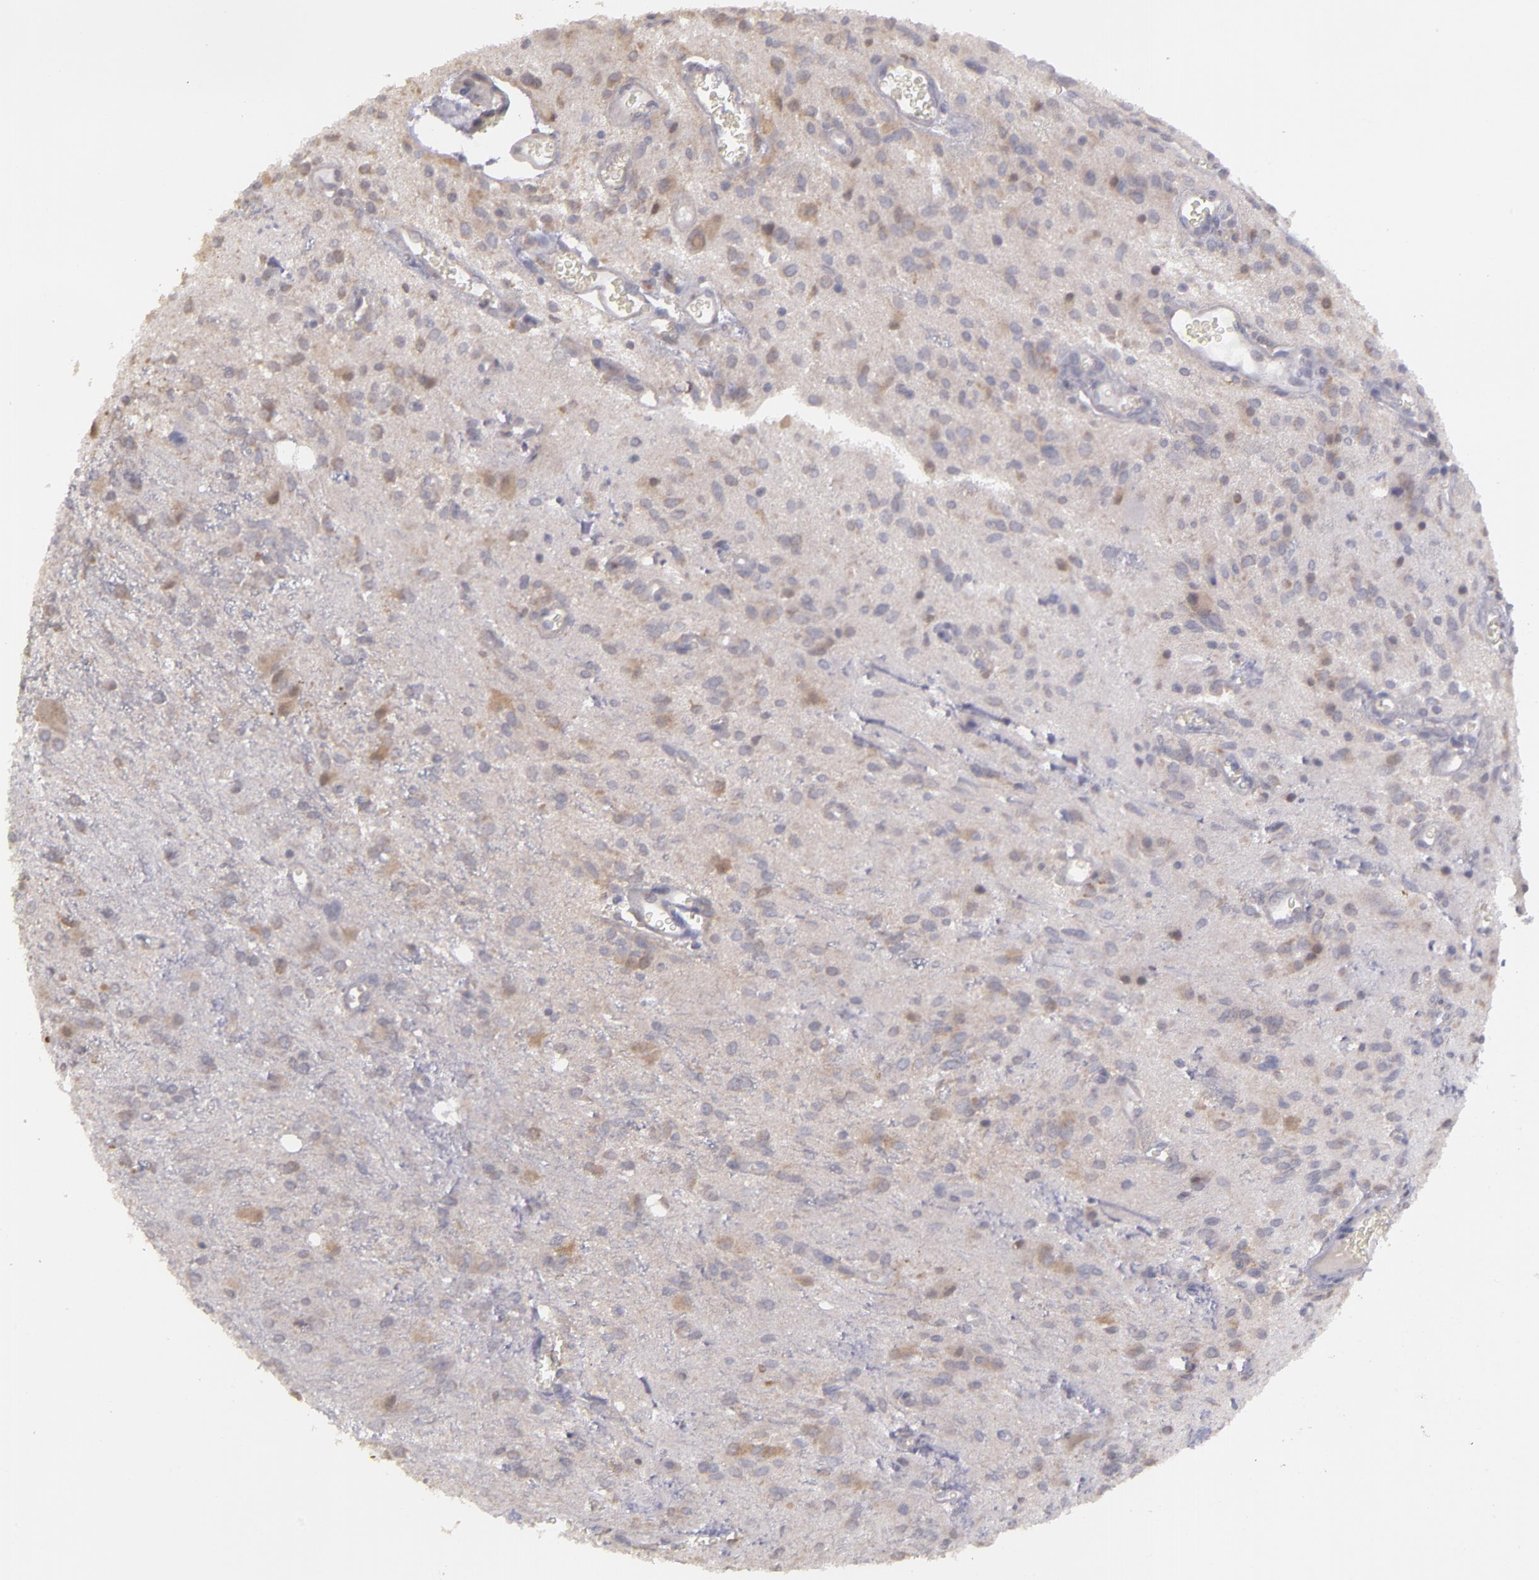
{"staining": {"intensity": "weak", "quantity": "25%-75%", "location": "cytoplasmic/membranous"}, "tissue": "glioma", "cell_type": "Tumor cells", "image_type": "cancer", "snomed": [{"axis": "morphology", "description": "Glioma, malignant, Low grade"}, {"axis": "topography", "description": "Brain"}], "caption": "This micrograph reveals IHC staining of malignant low-grade glioma, with low weak cytoplasmic/membranous staining in approximately 25%-75% of tumor cells.", "gene": "MTHFD1", "patient": {"sex": "female", "age": 15}}